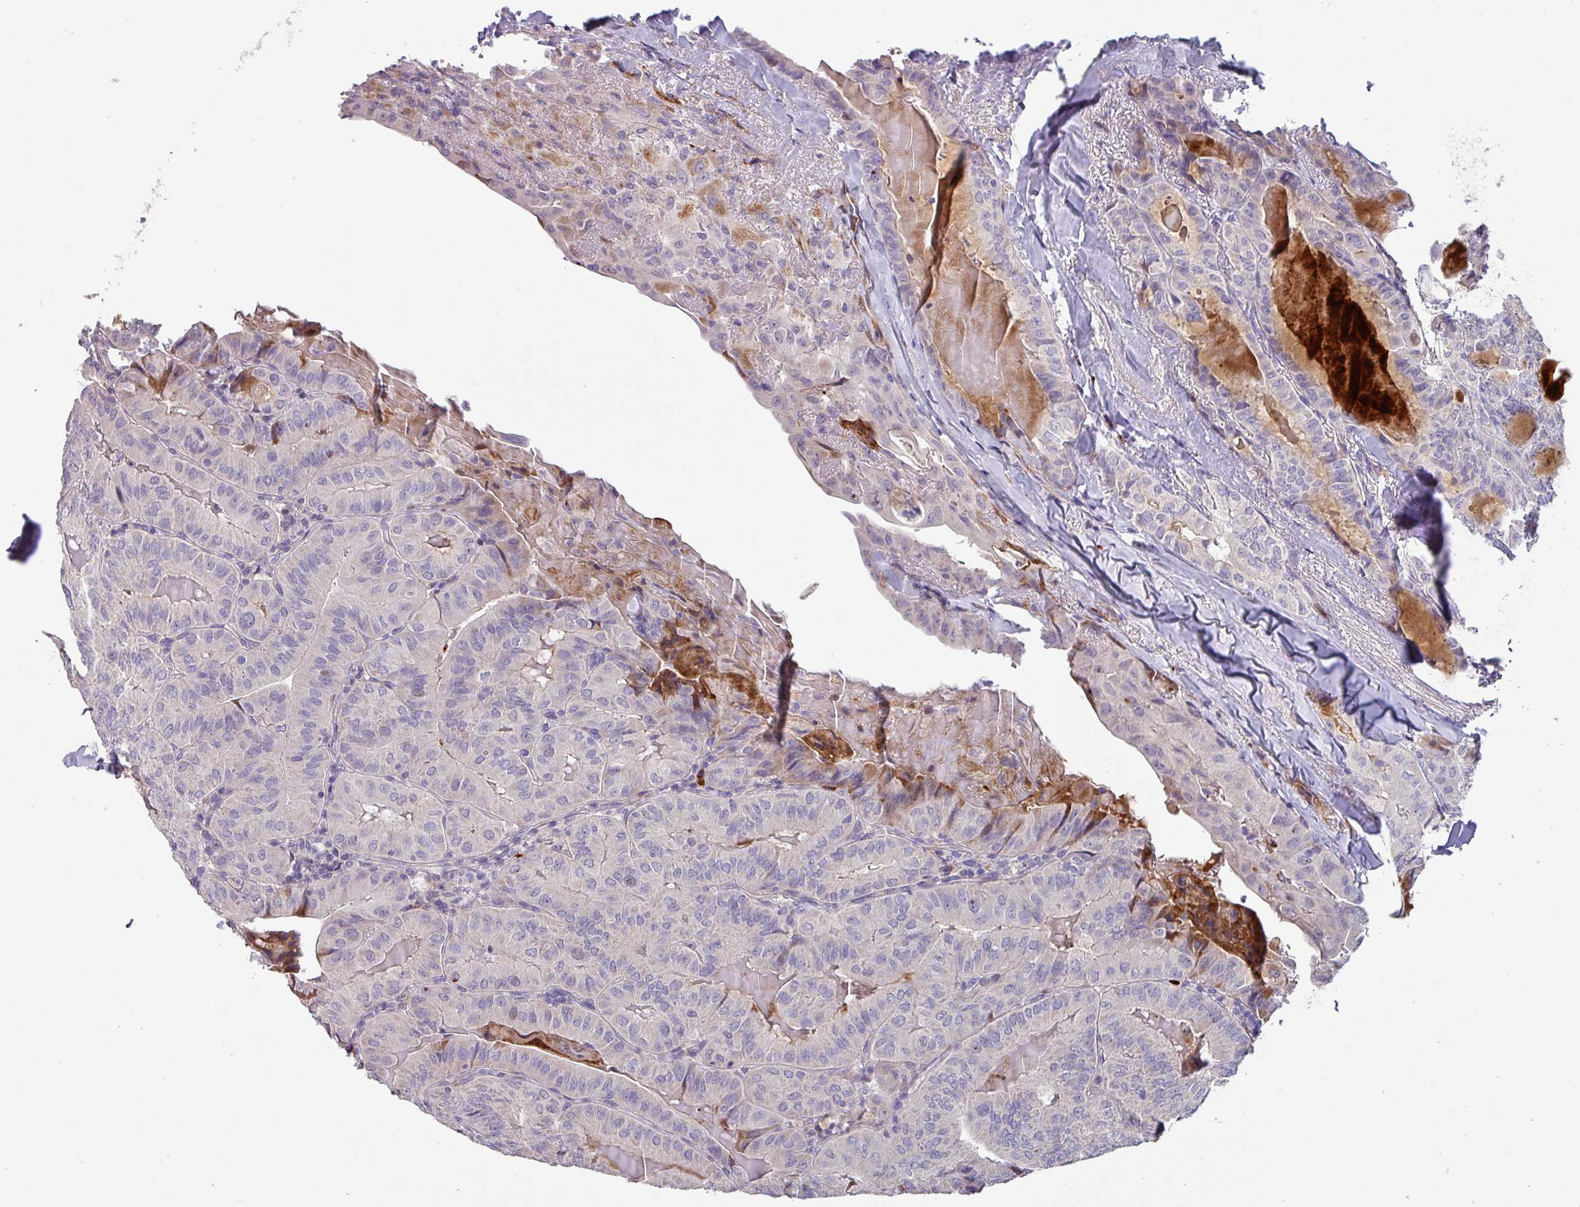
{"staining": {"intensity": "negative", "quantity": "none", "location": "none"}, "tissue": "thyroid cancer", "cell_type": "Tumor cells", "image_type": "cancer", "snomed": [{"axis": "morphology", "description": "Papillary adenocarcinoma, NOS"}, {"axis": "topography", "description": "Thyroid gland"}], "caption": "A high-resolution photomicrograph shows immunohistochemistry staining of thyroid cancer, which demonstrates no significant expression in tumor cells.", "gene": "KLHL3", "patient": {"sex": "female", "age": 68}}